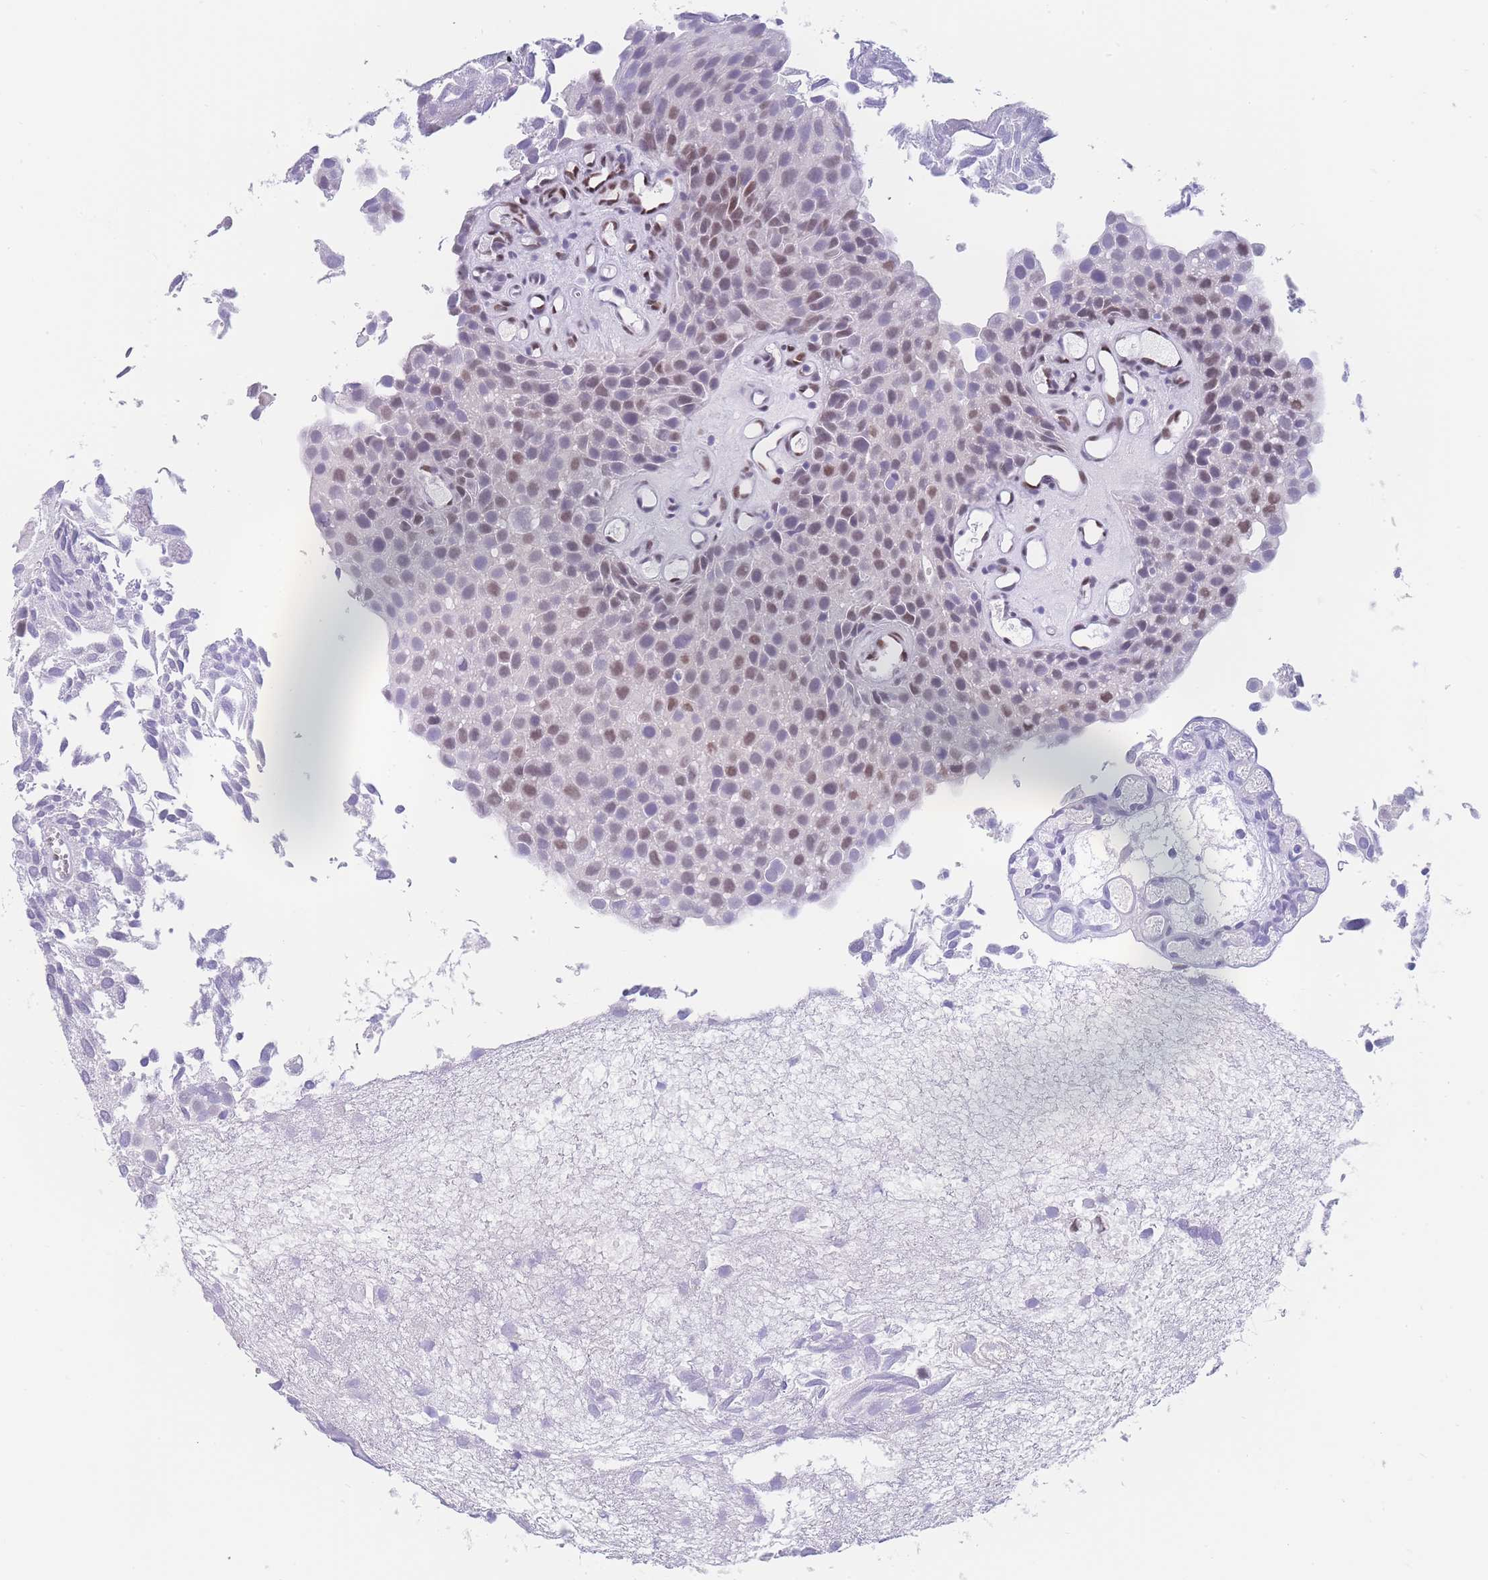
{"staining": {"intensity": "weak", "quantity": "<25%", "location": "nuclear"}, "tissue": "urothelial cancer", "cell_type": "Tumor cells", "image_type": "cancer", "snomed": [{"axis": "morphology", "description": "Urothelial carcinoma, Low grade"}, {"axis": "topography", "description": "Urinary bladder"}], "caption": "High magnification brightfield microscopy of urothelial cancer stained with DAB (3,3'-diaminobenzidine) (brown) and counterstained with hematoxylin (blue): tumor cells show no significant positivity.", "gene": "PSMB5", "patient": {"sex": "male", "age": 88}}